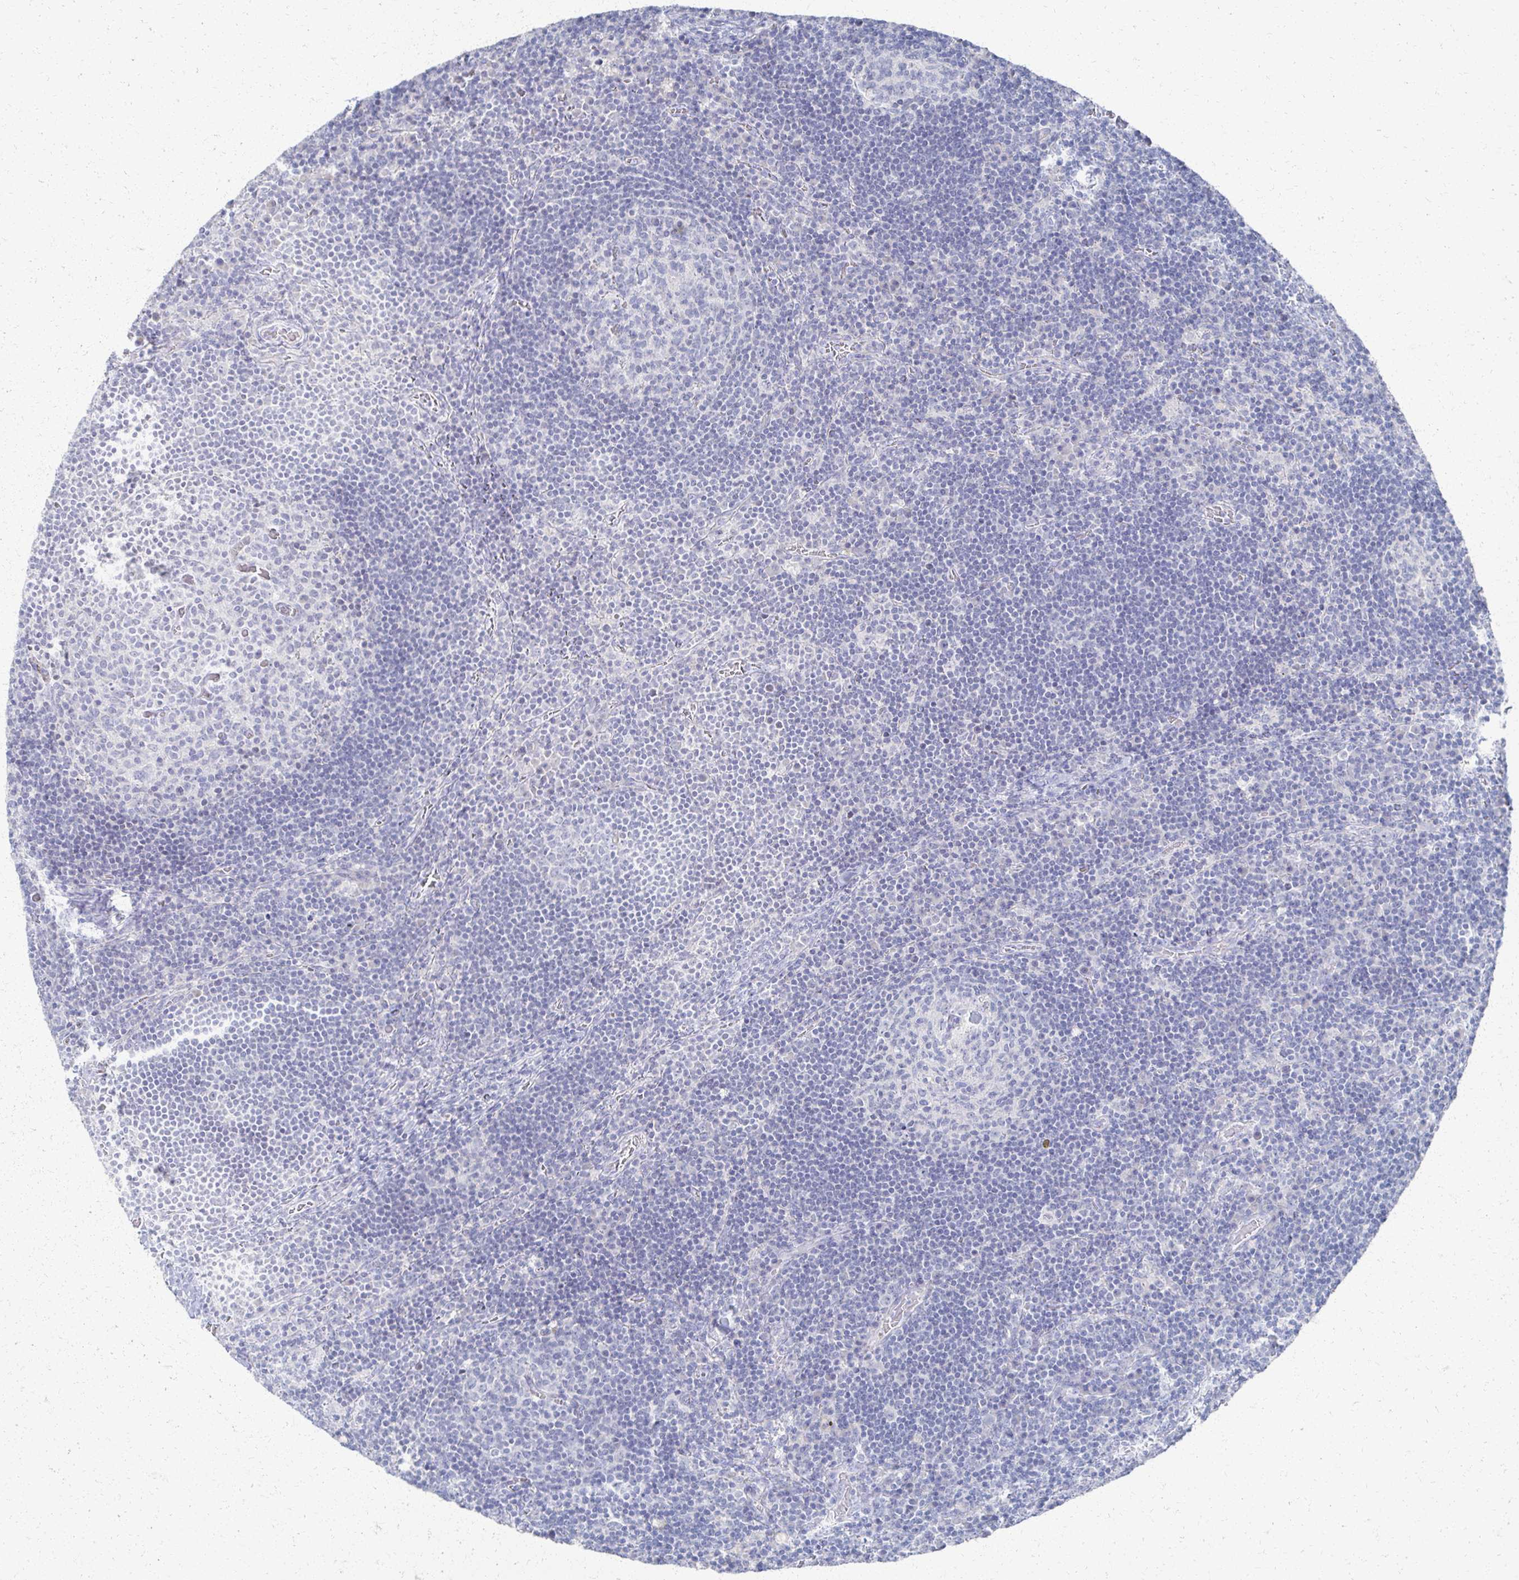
{"staining": {"intensity": "negative", "quantity": "none", "location": "none"}, "tissue": "lymph node", "cell_type": "Germinal center cells", "image_type": "normal", "snomed": [{"axis": "morphology", "description": "Normal tissue, NOS"}, {"axis": "topography", "description": "Lymph node"}], "caption": "This is a histopathology image of IHC staining of unremarkable lymph node, which shows no expression in germinal center cells. (DAB (3,3'-diaminobenzidine) immunohistochemistry visualized using brightfield microscopy, high magnification).", "gene": "PRR20A", "patient": {"sex": "male", "age": 67}}